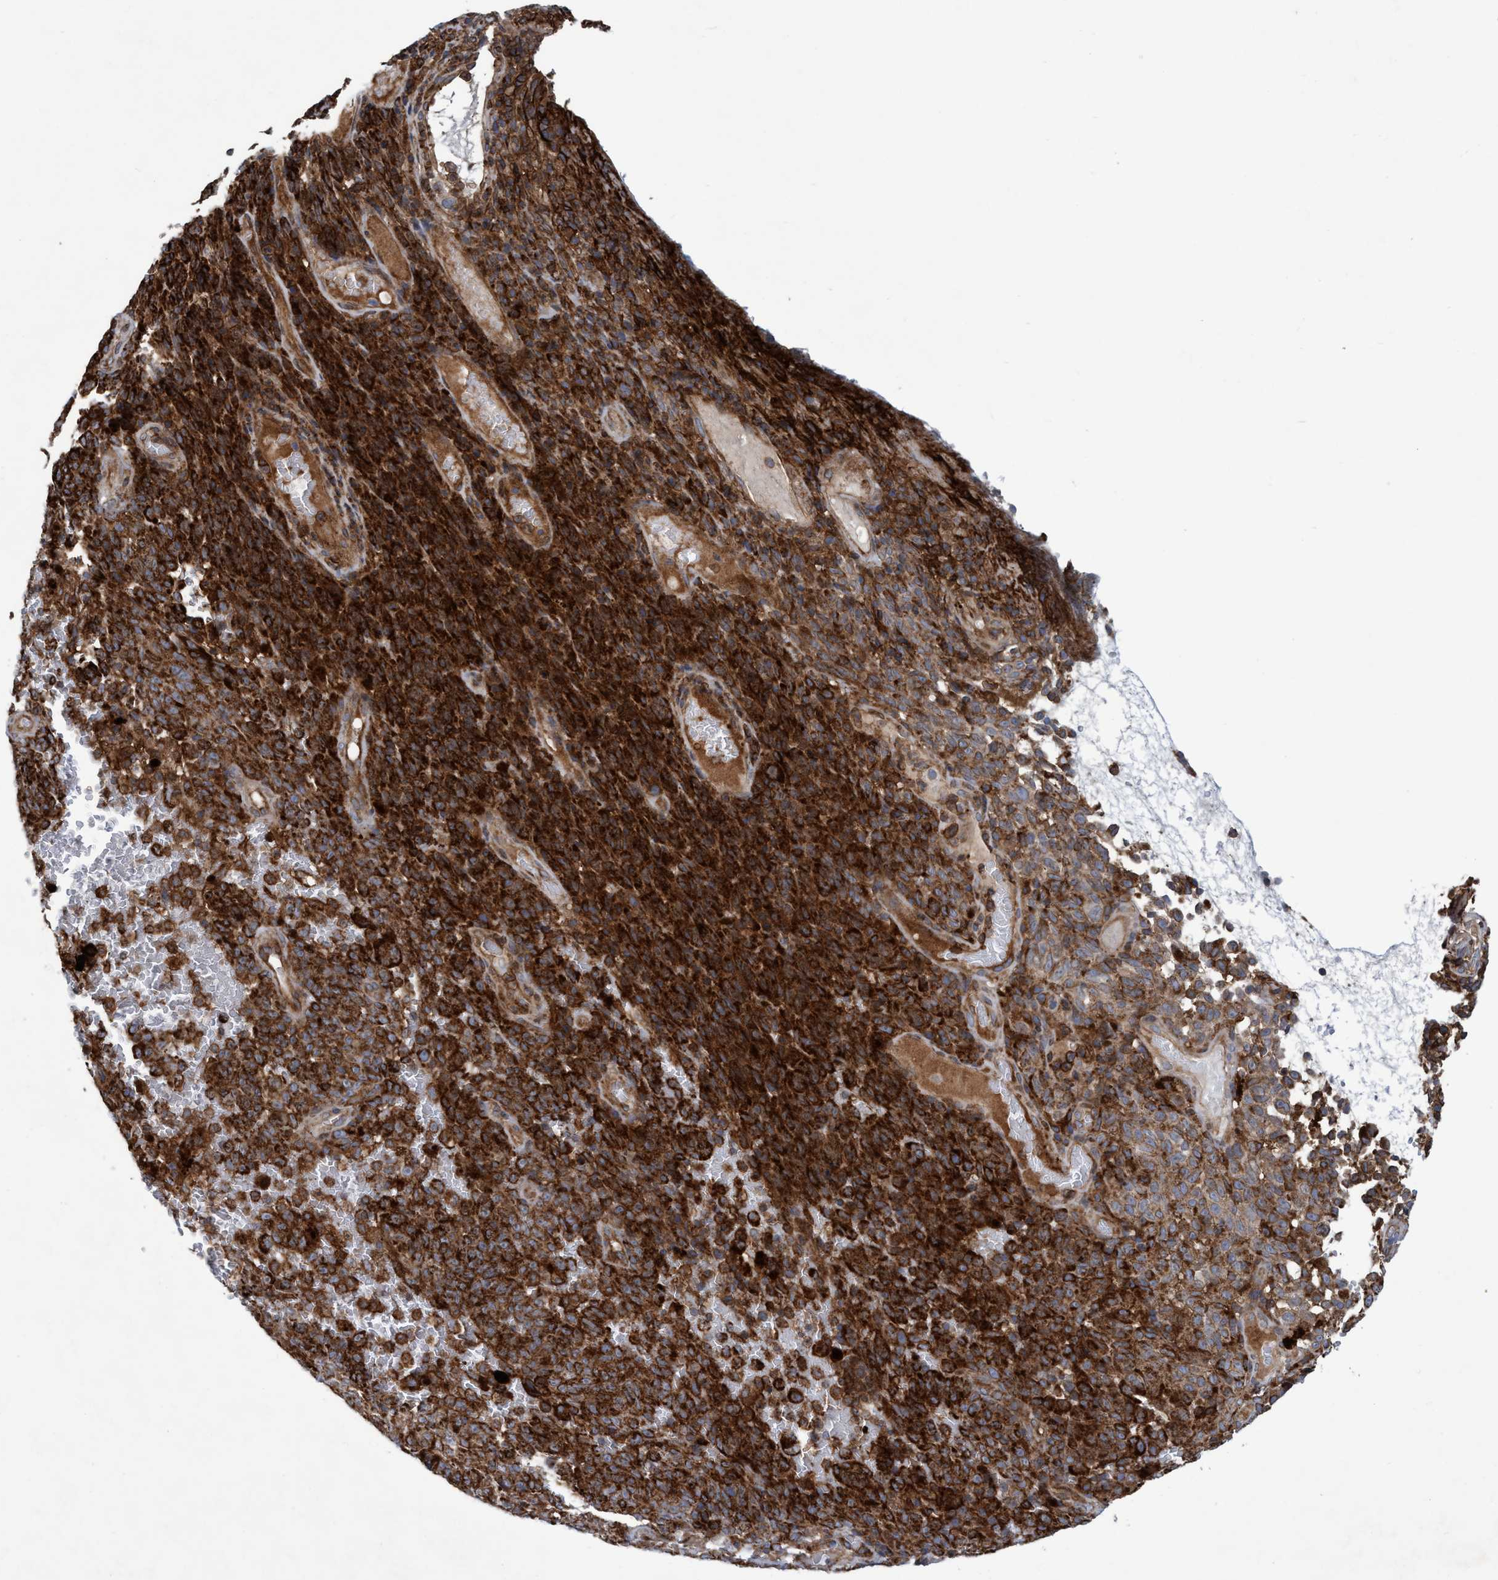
{"staining": {"intensity": "strong", "quantity": ">75%", "location": "cytoplasmic/membranous"}, "tissue": "melanoma", "cell_type": "Tumor cells", "image_type": "cancer", "snomed": [{"axis": "morphology", "description": "Malignant melanoma, NOS"}, {"axis": "topography", "description": "Skin"}], "caption": "Approximately >75% of tumor cells in human malignant melanoma exhibit strong cytoplasmic/membranous protein staining as visualized by brown immunohistochemical staining.", "gene": "SLC16A3", "patient": {"sex": "female", "age": 82}}